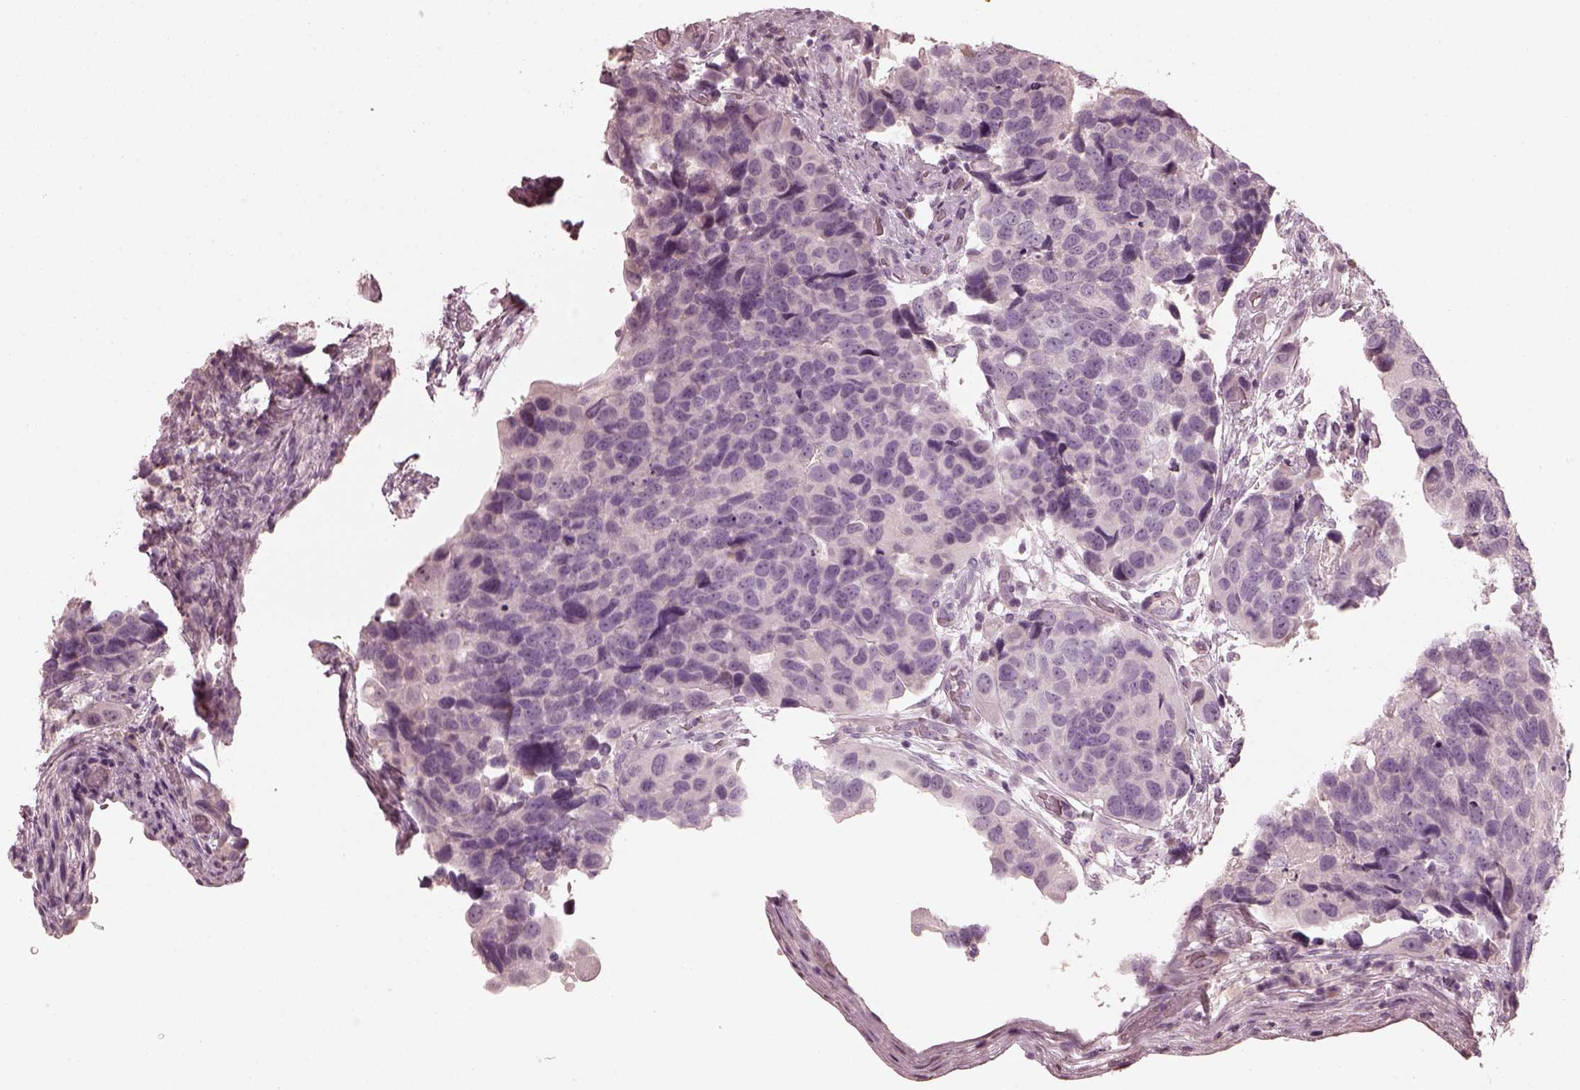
{"staining": {"intensity": "negative", "quantity": "none", "location": "none"}, "tissue": "urothelial cancer", "cell_type": "Tumor cells", "image_type": "cancer", "snomed": [{"axis": "morphology", "description": "Urothelial carcinoma, High grade"}, {"axis": "topography", "description": "Urinary bladder"}], "caption": "A histopathology image of urothelial cancer stained for a protein demonstrates no brown staining in tumor cells.", "gene": "OPTC", "patient": {"sex": "male", "age": 60}}